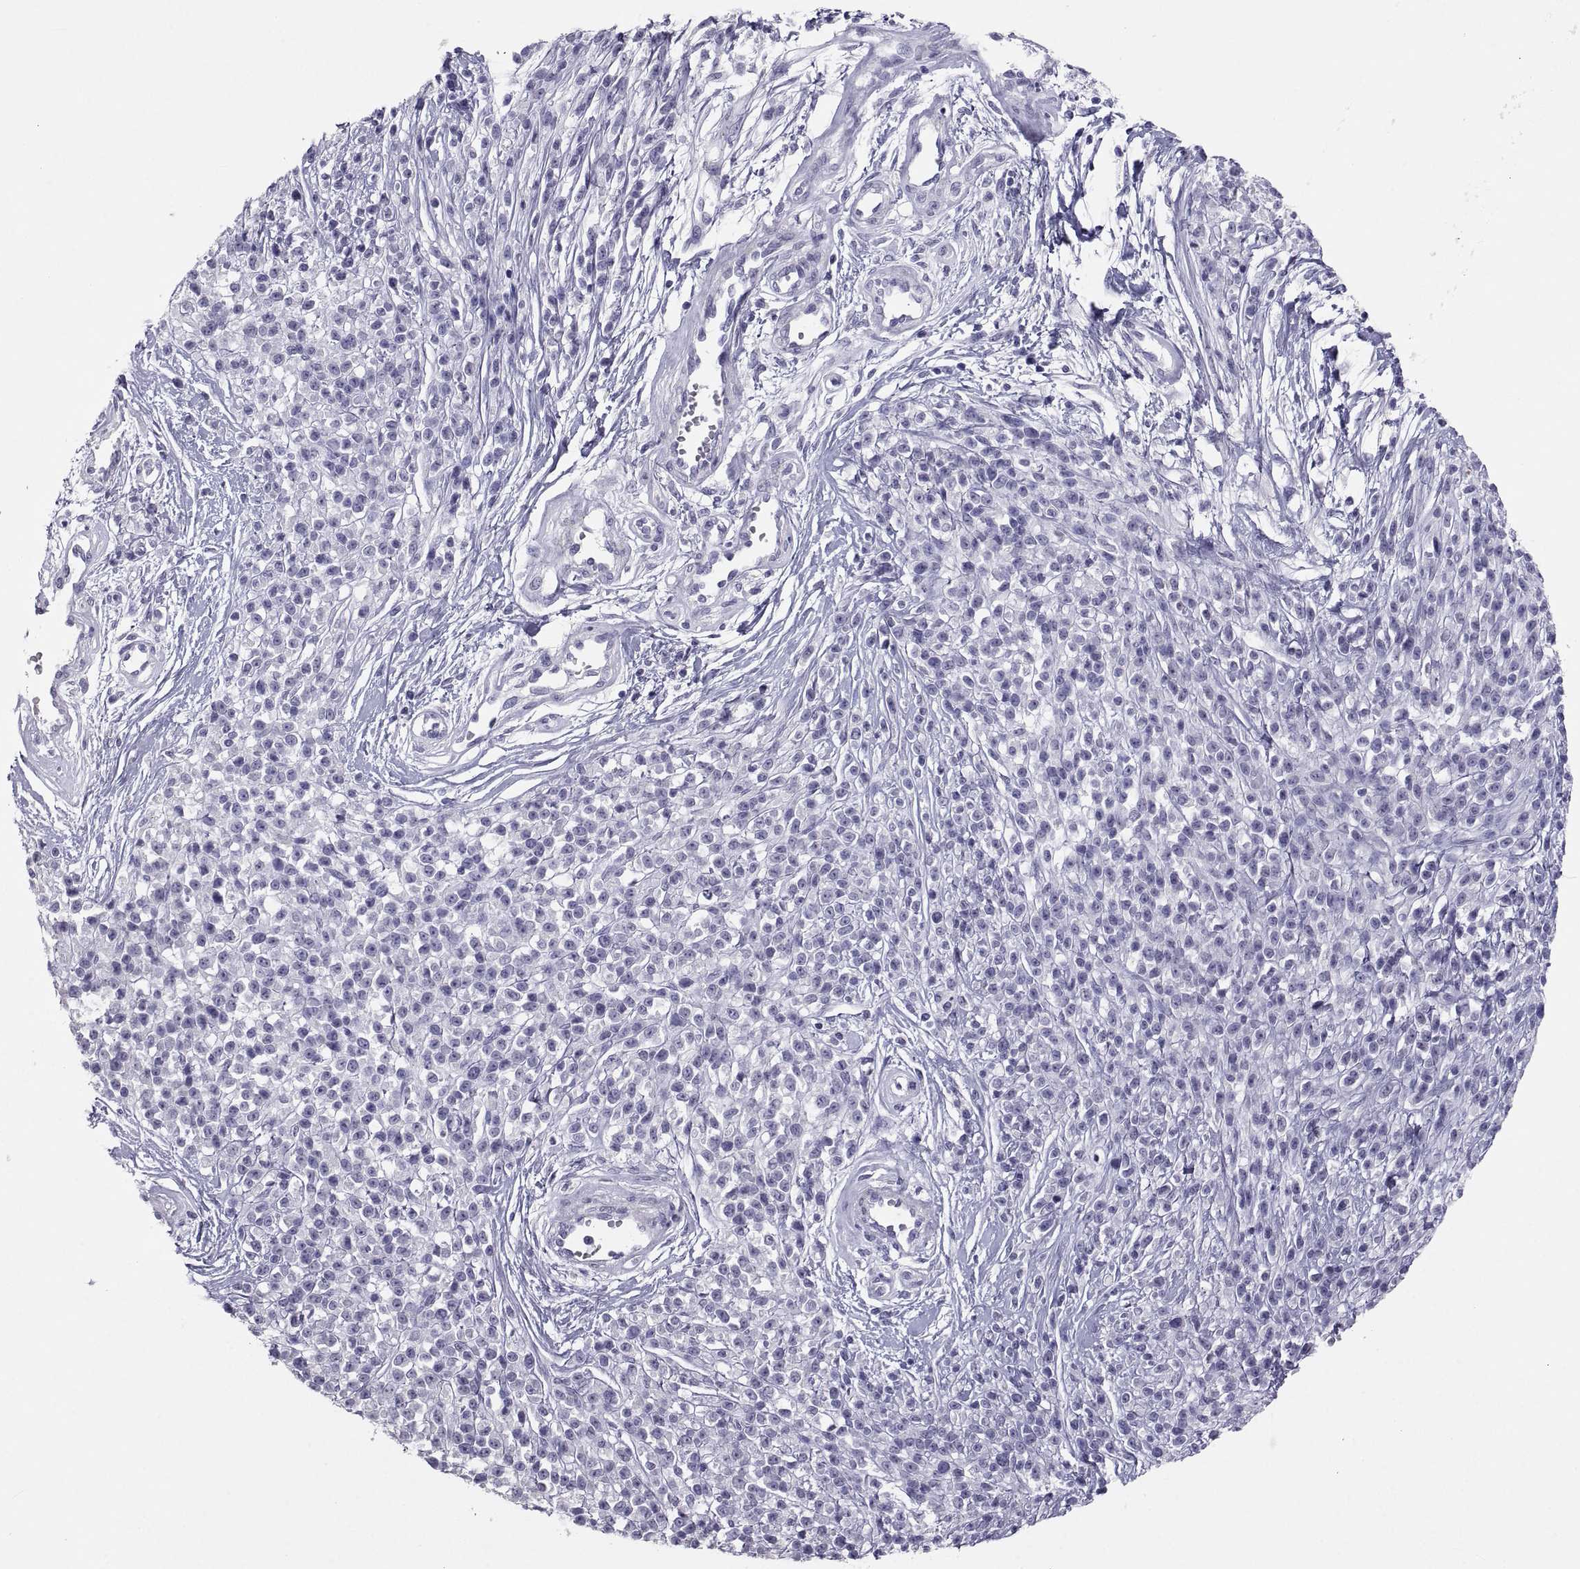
{"staining": {"intensity": "negative", "quantity": "none", "location": "none"}, "tissue": "melanoma", "cell_type": "Tumor cells", "image_type": "cancer", "snomed": [{"axis": "morphology", "description": "Malignant melanoma, NOS"}, {"axis": "topography", "description": "Skin"}, {"axis": "topography", "description": "Skin of trunk"}], "caption": "There is no significant expression in tumor cells of malignant melanoma.", "gene": "IGSF1", "patient": {"sex": "male", "age": 74}}